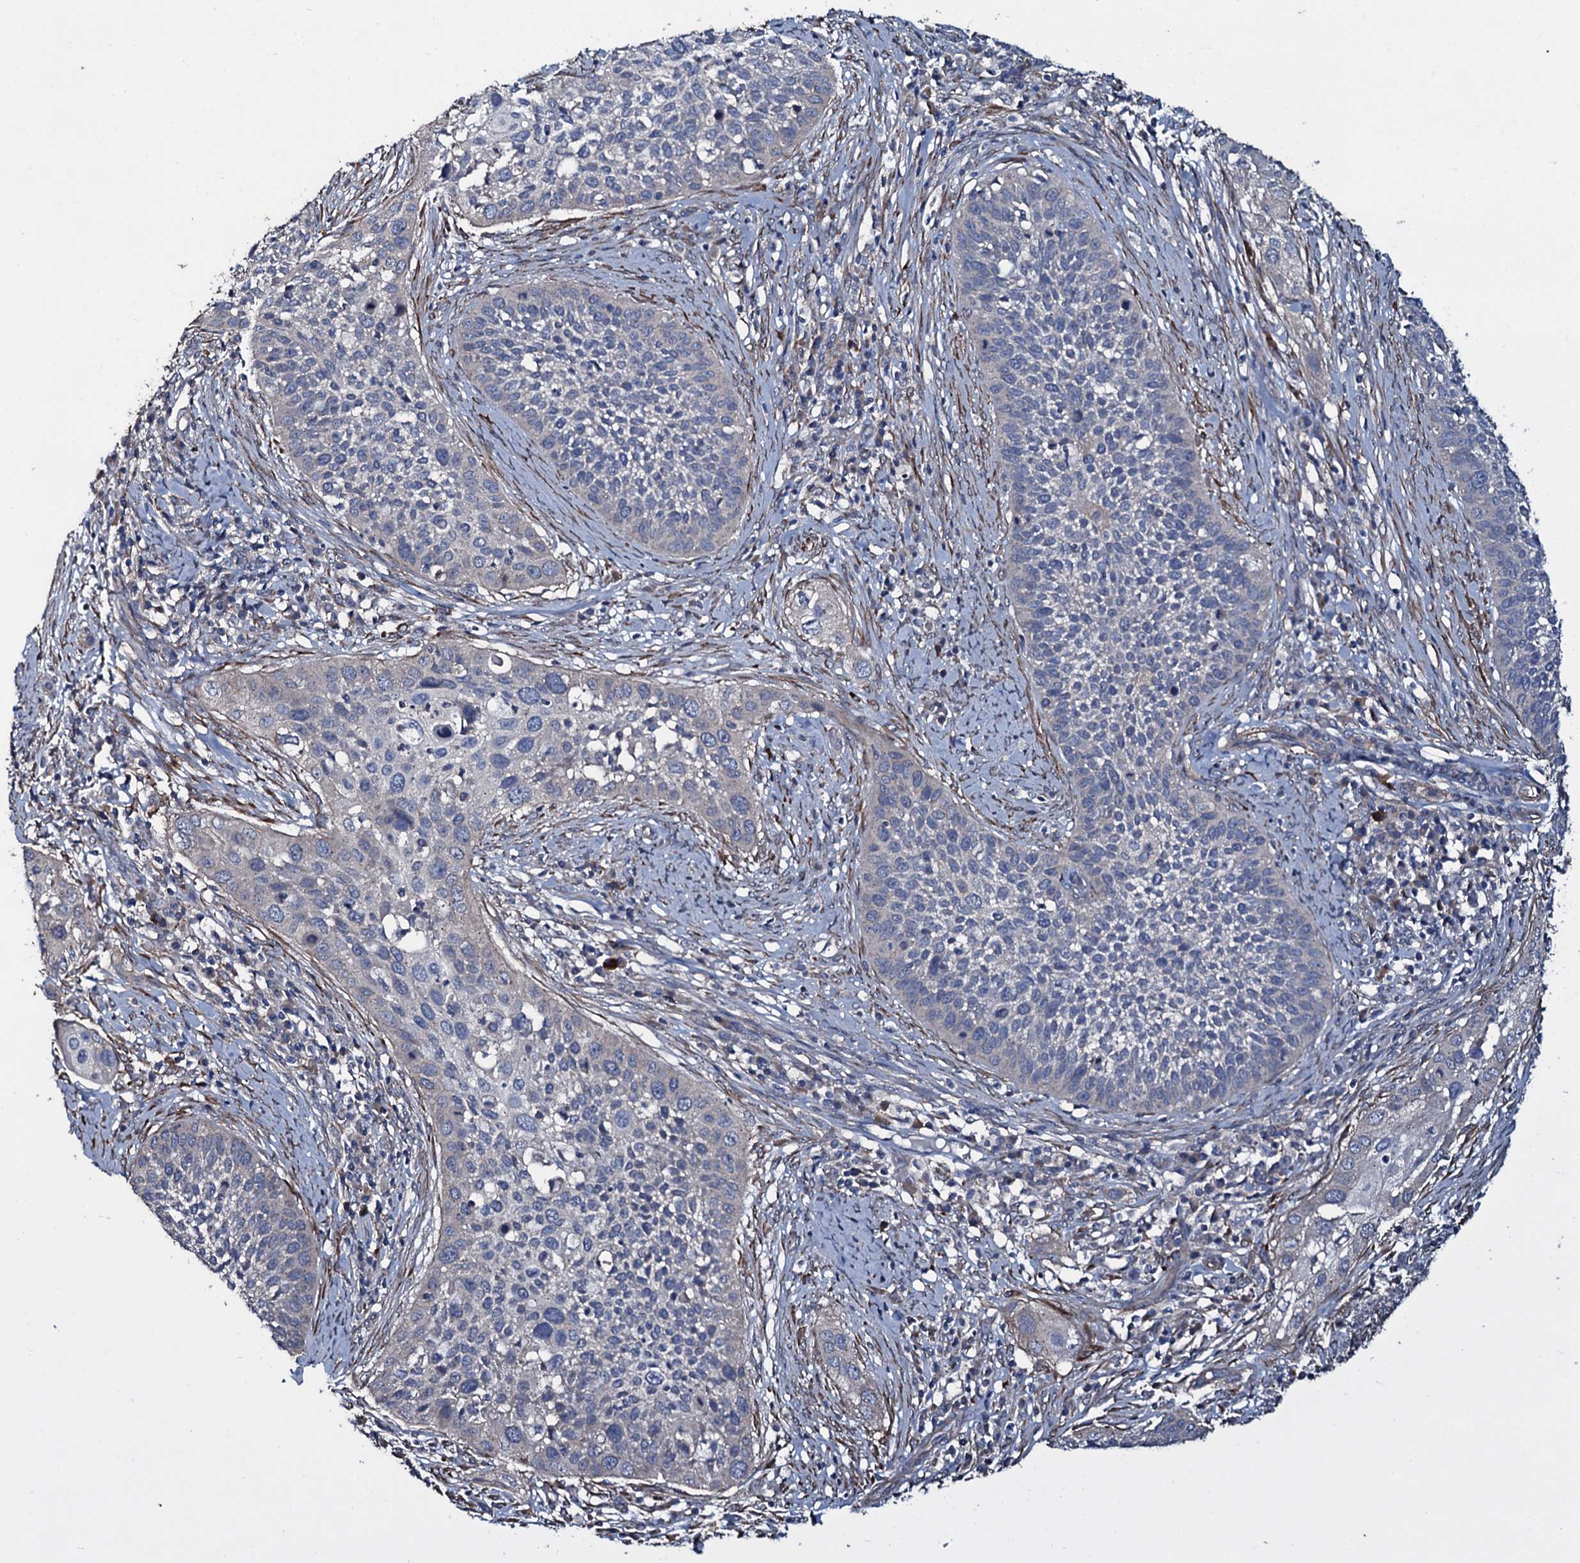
{"staining": {"intensity": "negative", "quantity": "none", "location": "none"}, "tissue": "cervical cancer", "cell_type": "Tumor cells", "image_type": "cancer", "snomed": [{"axis": "morphology", "description": "Squamous cell carcinoma, NOS"}, {"axis": "topography", "description": "Cervix"}], "caption": "Protein analysis of cervical cancer reveals no significant expression in tumor cells.", "gene": "WIPF3", "patient": {"sex": "female", "age": 34}}